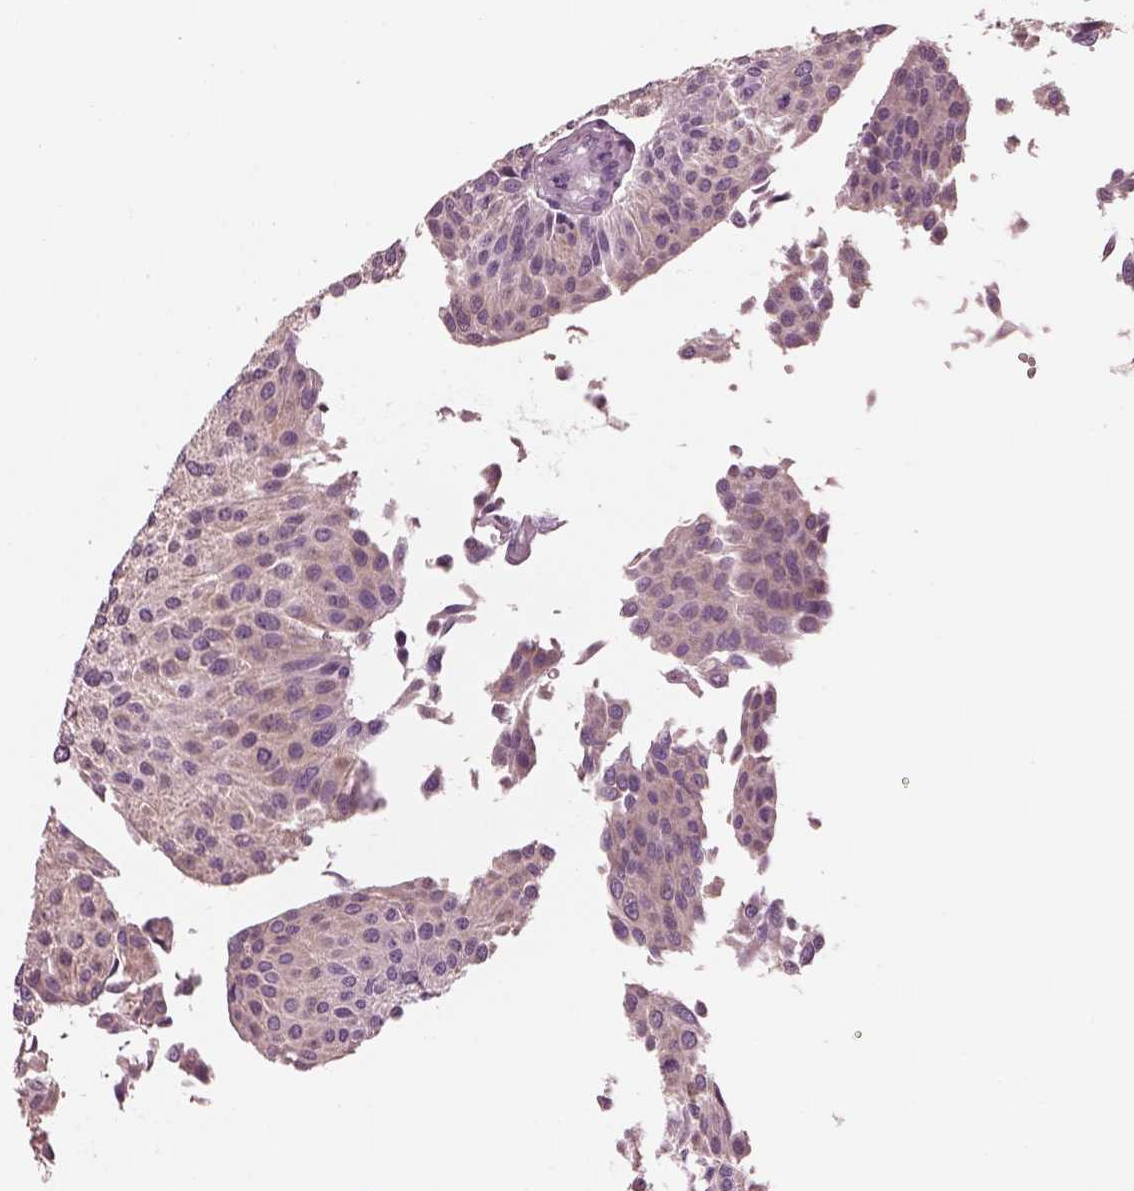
{"staining": {"intensity": "negative", "quantity": "none", "location": "none"}, "tissue": "urothelial cancer", "cell_type": "Tumor cells", "image_type": "cancer", "snomed": [{"axis": "morphology", "description": "Urothelial carcinoma, NOS"}, {"axis": "topography", "description": "Urinary bladder"}], "caption": "Tumor cells are negative for protein expression in human transitional cell carcinoma. Brightfield microscopy of immunohistochemistry (IHC) stained with DAB (brown) and hematoxylin (blue), captured at high magnification.", "gene": "SLC27A2", "patient": {"sex": "male", "age": 55}}